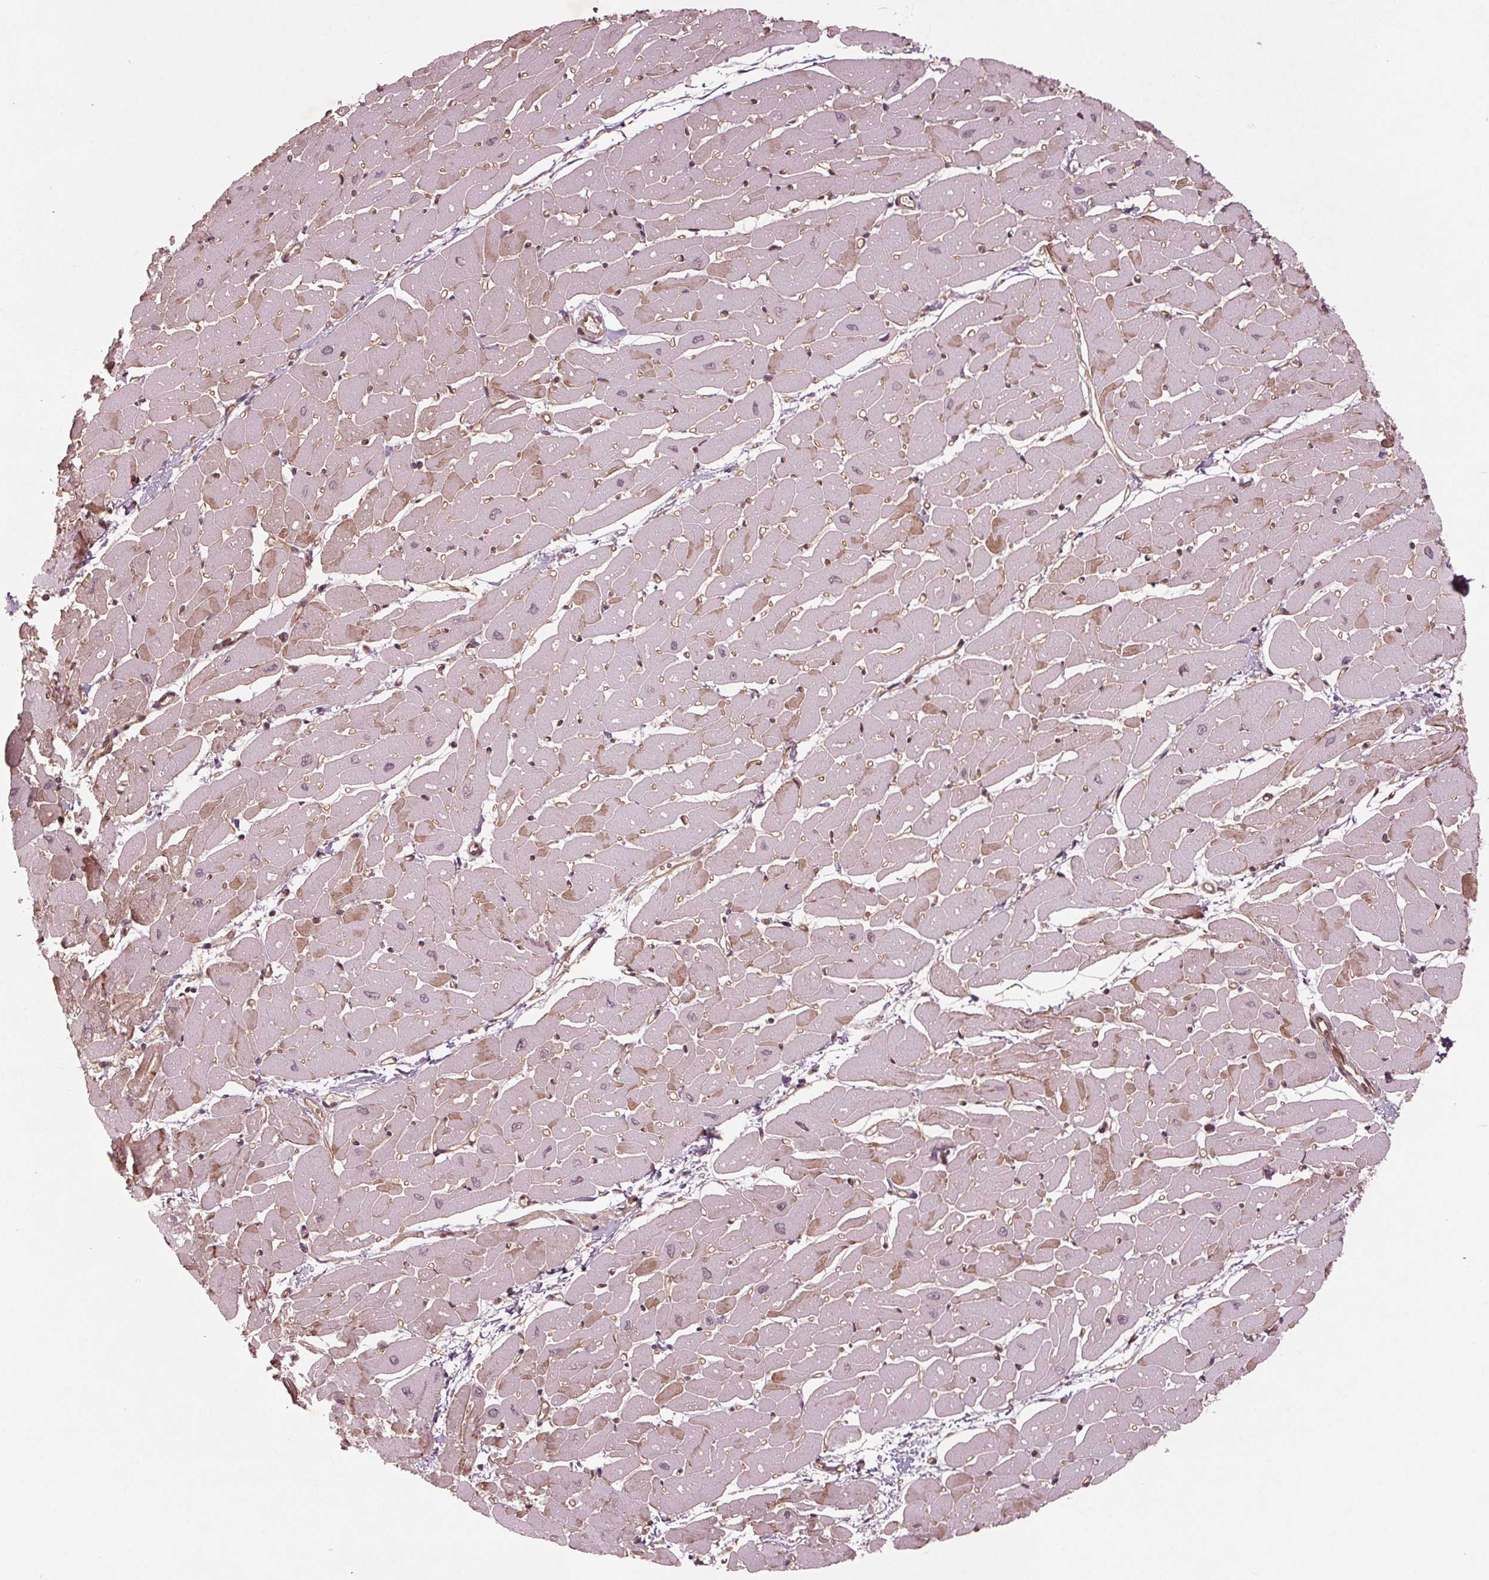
{"staining": {"intensity": "moderate", "quantity": "<25%", "location": "cytoplasmic/membranous"}, "tissue": "heart muscle", "cell_type": "Cardiomyocytes", "image_type": "normal", "snomed": [{"axis": "morphology", "description": "Normal tissue, NOS"}, {"axis": "topography", "description": "Heart"}], "caption": "IHC of normal human heart muscle exhibits low levels of moderate cytoplasmic/membranous staining in approximately <25% of cardiomyocytes. (DAB (3,3'-diaminobenzidine) IHC, brown staining for protein, blue staining for nuclei).", "gene": "BTBD1", "patient": {"sex": "male", "age": 57}}